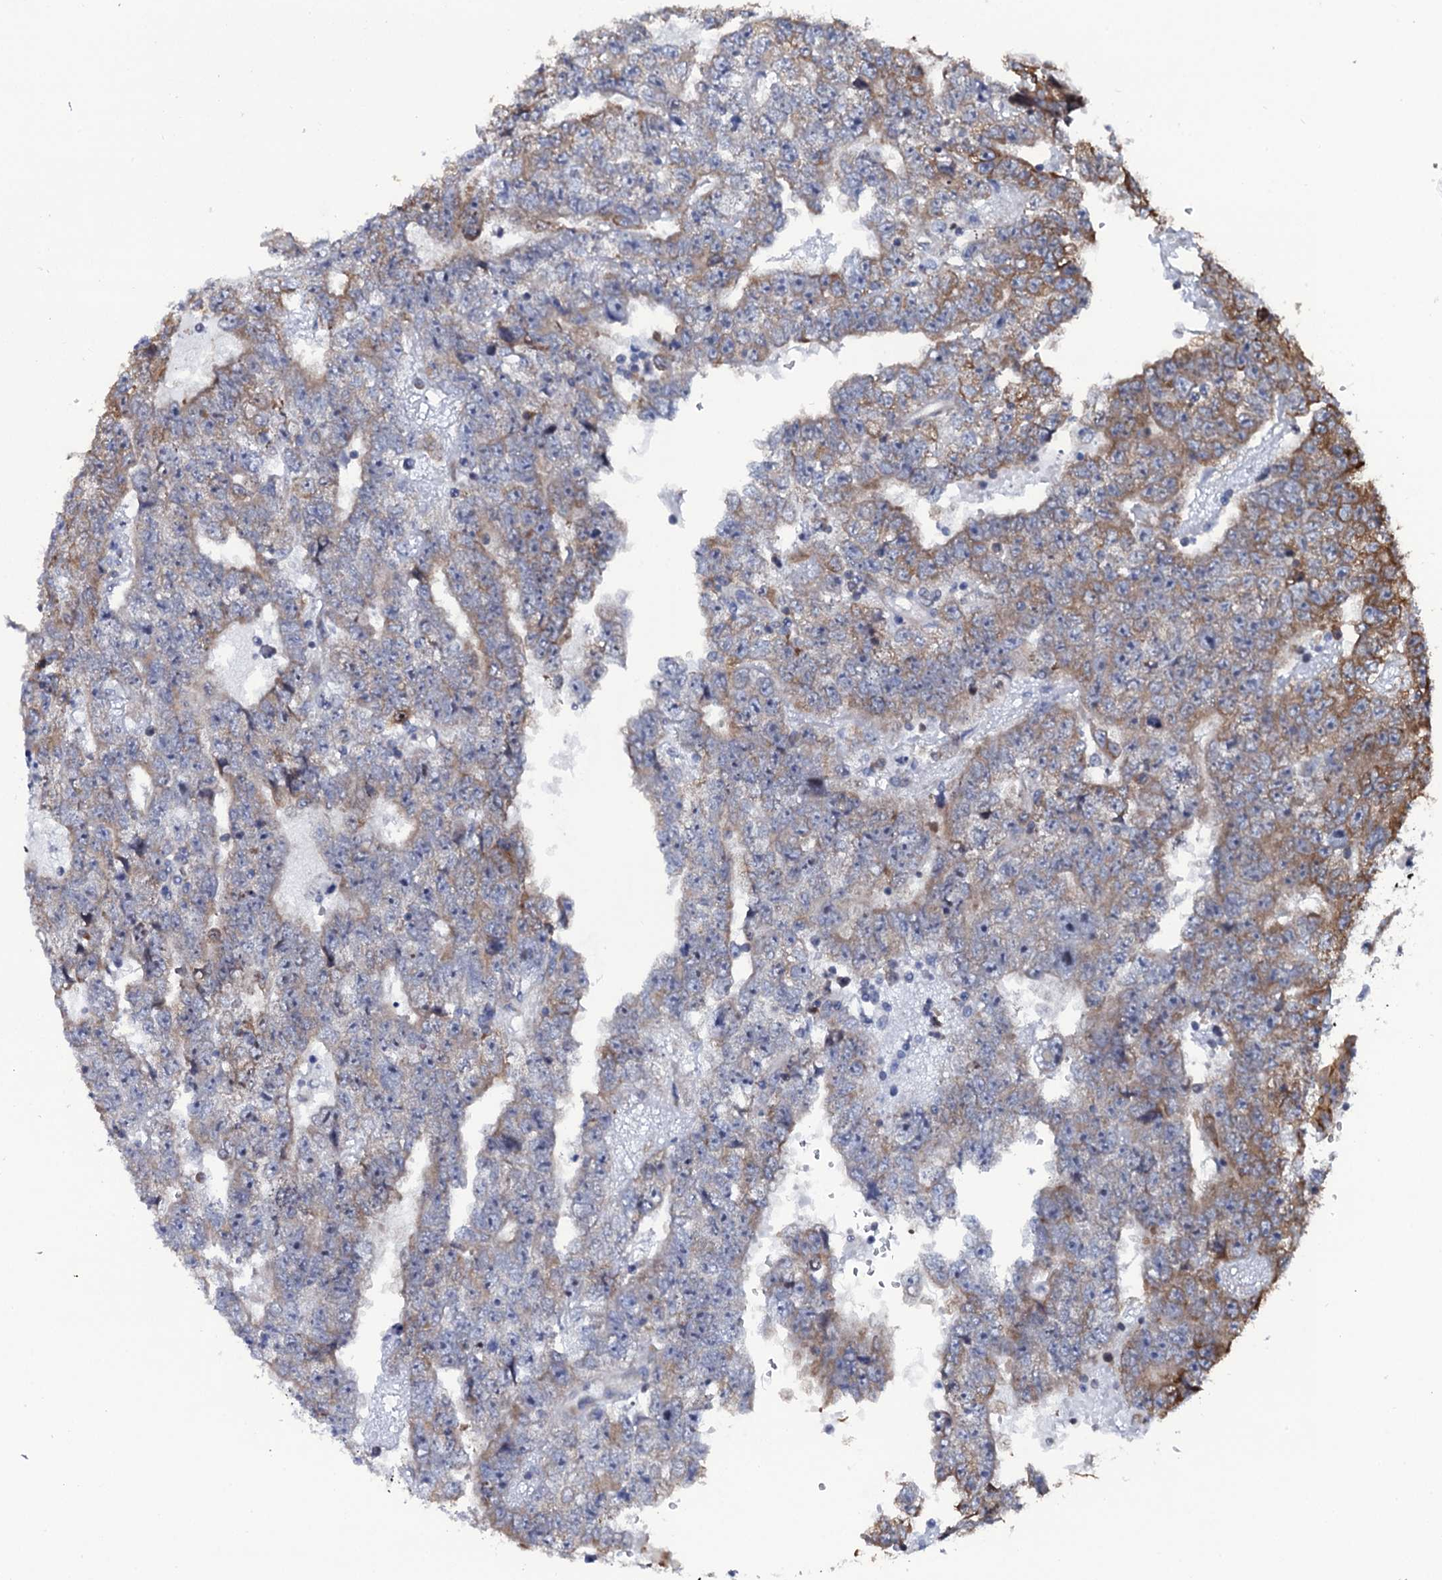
{"staining": {"intensity": "moderate", "quantity": "<25%", "location": "cytoplasmic/membranous"}, "tissue": "testis cancer", "cell_type": "Tumor cells", "image_type": "cancer", "snomed": [{"axis": "morphology", "description": "Carcinoma, Embryonal, NOS"}, {"axis": "topography", "description": "Testis"}], "caption": "Tumor cells demonstrate low levels of moderate cytoplasmic/membranous positivity in approximately <25% of cells in embryonal carcinoma (testis).", "gene": "SPTY2D1", "patient": {"sex": "male", "age": 25}}